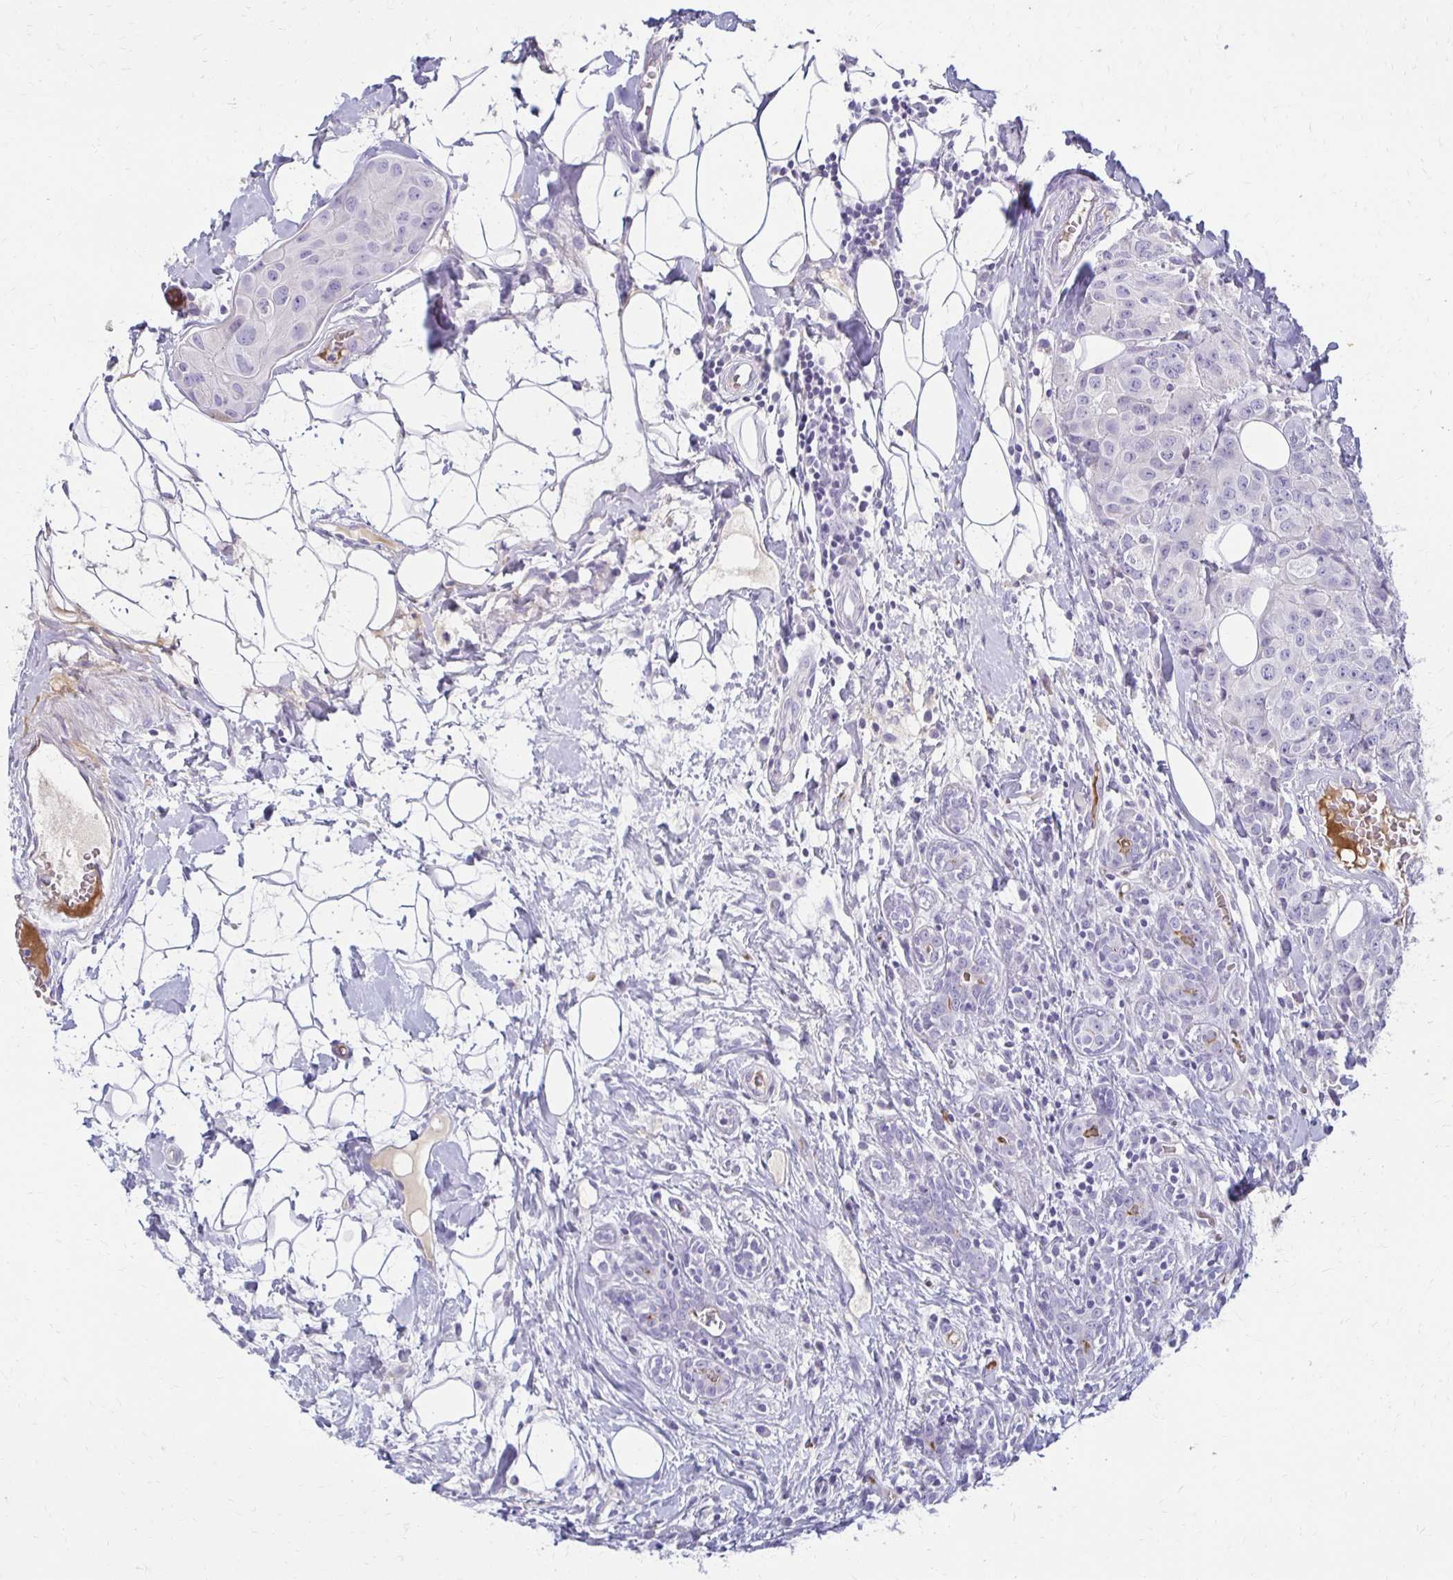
{"staining": {"intensity": "negative", "quantity": "none", "location": "none"}, "tissue": "breast cancer", "cell_type": "Tumor cells", "image_type": "cancer", "snomed": [{"axis": "morphology", "description": "Duct carcinoma"}, {"axis": "topography", "description": "Breast"}], "caption": "An IHC histopathology image of intraductal carcinoma (breast) is shown. There is no staining in tumor cells of intraductal carcinoma (breast).", "gene": "BBS12", "patient": {"sex": "female", "age": 43}}